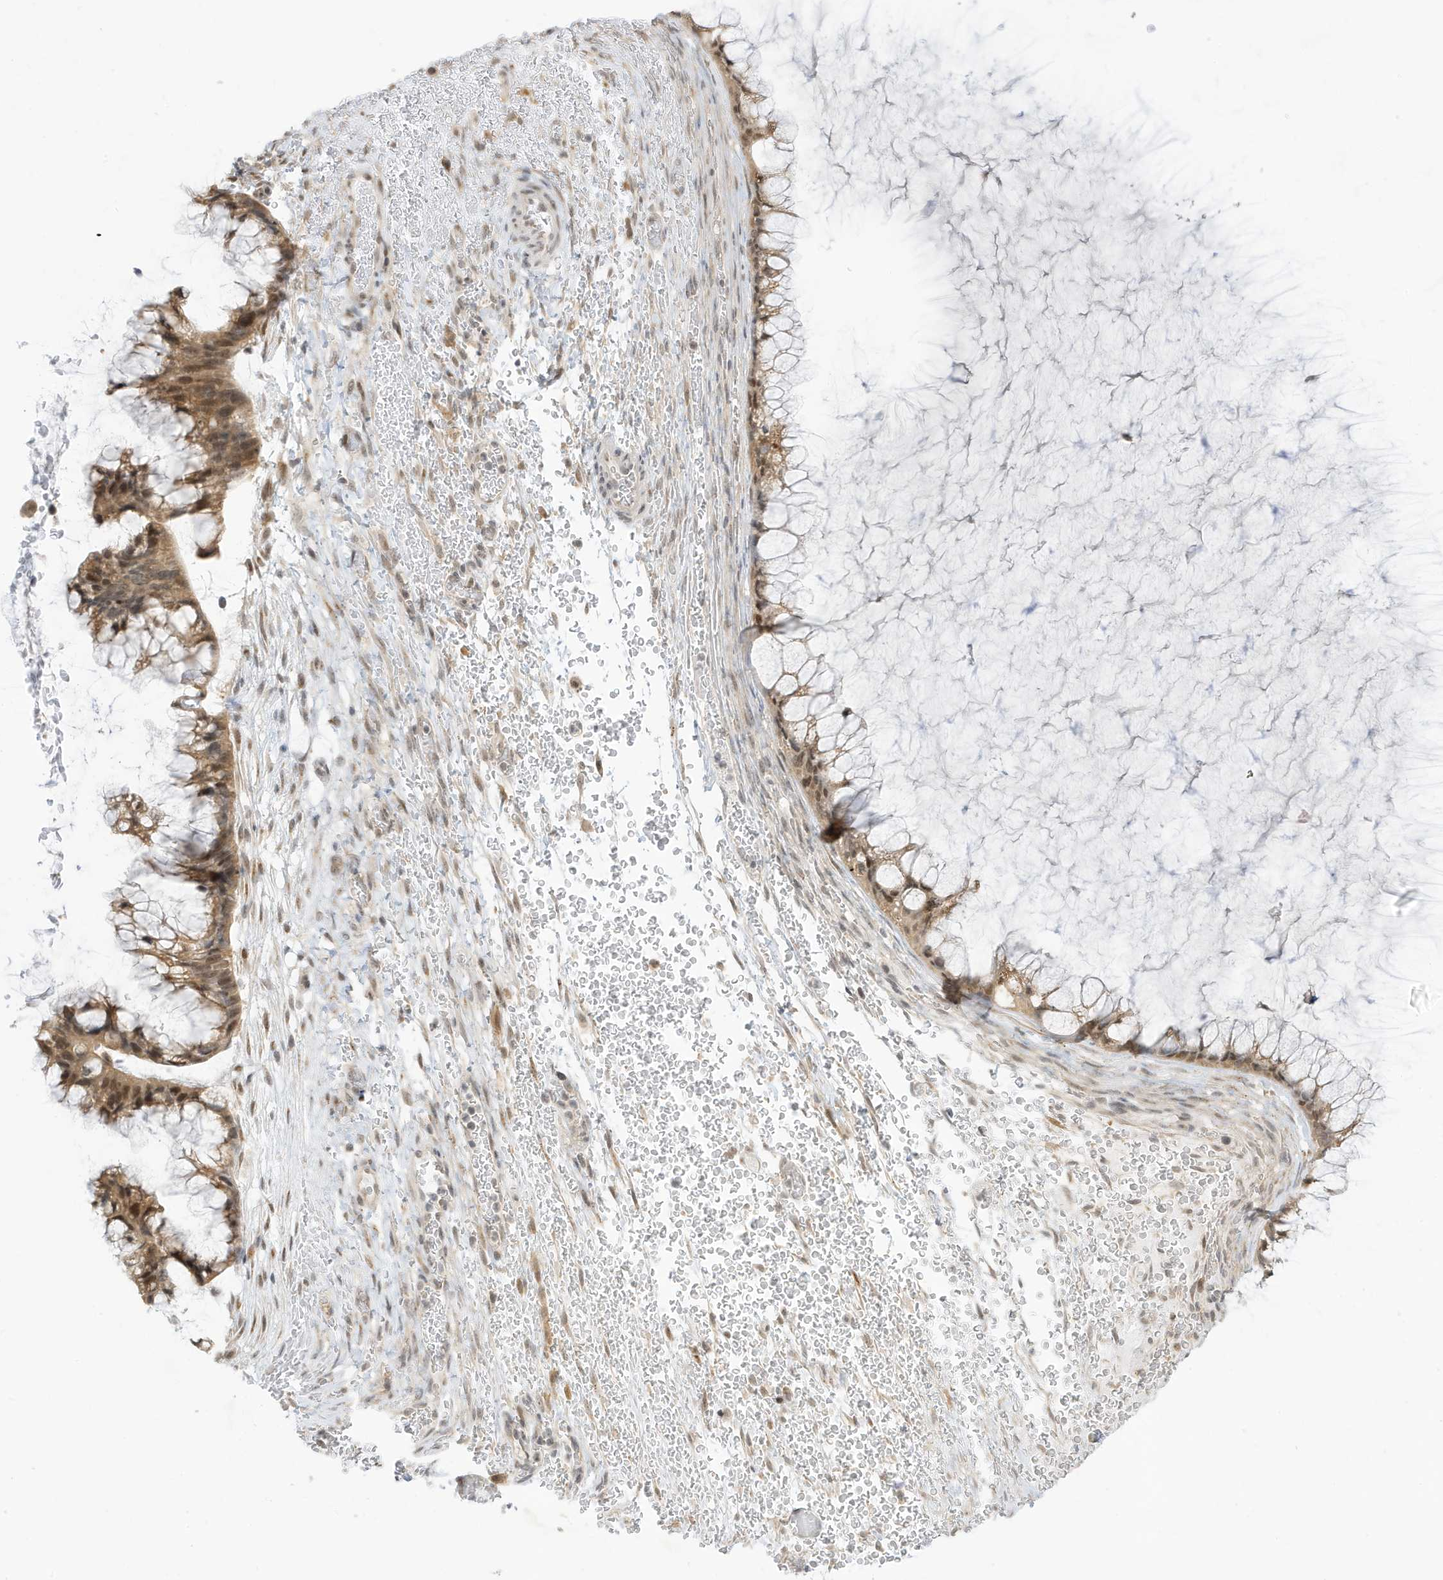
{"staining": {"intensity": "moderate", "quantity": ">75%", "location": "cytoplasmic/membranous,nuclear"}, "tissue": "ovarian cancer", "cell_type": "Tumor cells", "image_type": "cancer", "snomed": [{"axis": "morphology", "description": "Cystadenocarcinoma, mucinous, NOS"}, {"axis": "topography", "description": "Ovary"}], "caption": "Human mucinous cystadenocarcinoma (ovarian) stained for a protein (brown) shows moderate cytoplasmic/membranous and nuclear positive staining in about >75% of tumor cells.", "gene": "TAB3", "patient": {"sex": "female", "age": 37}}